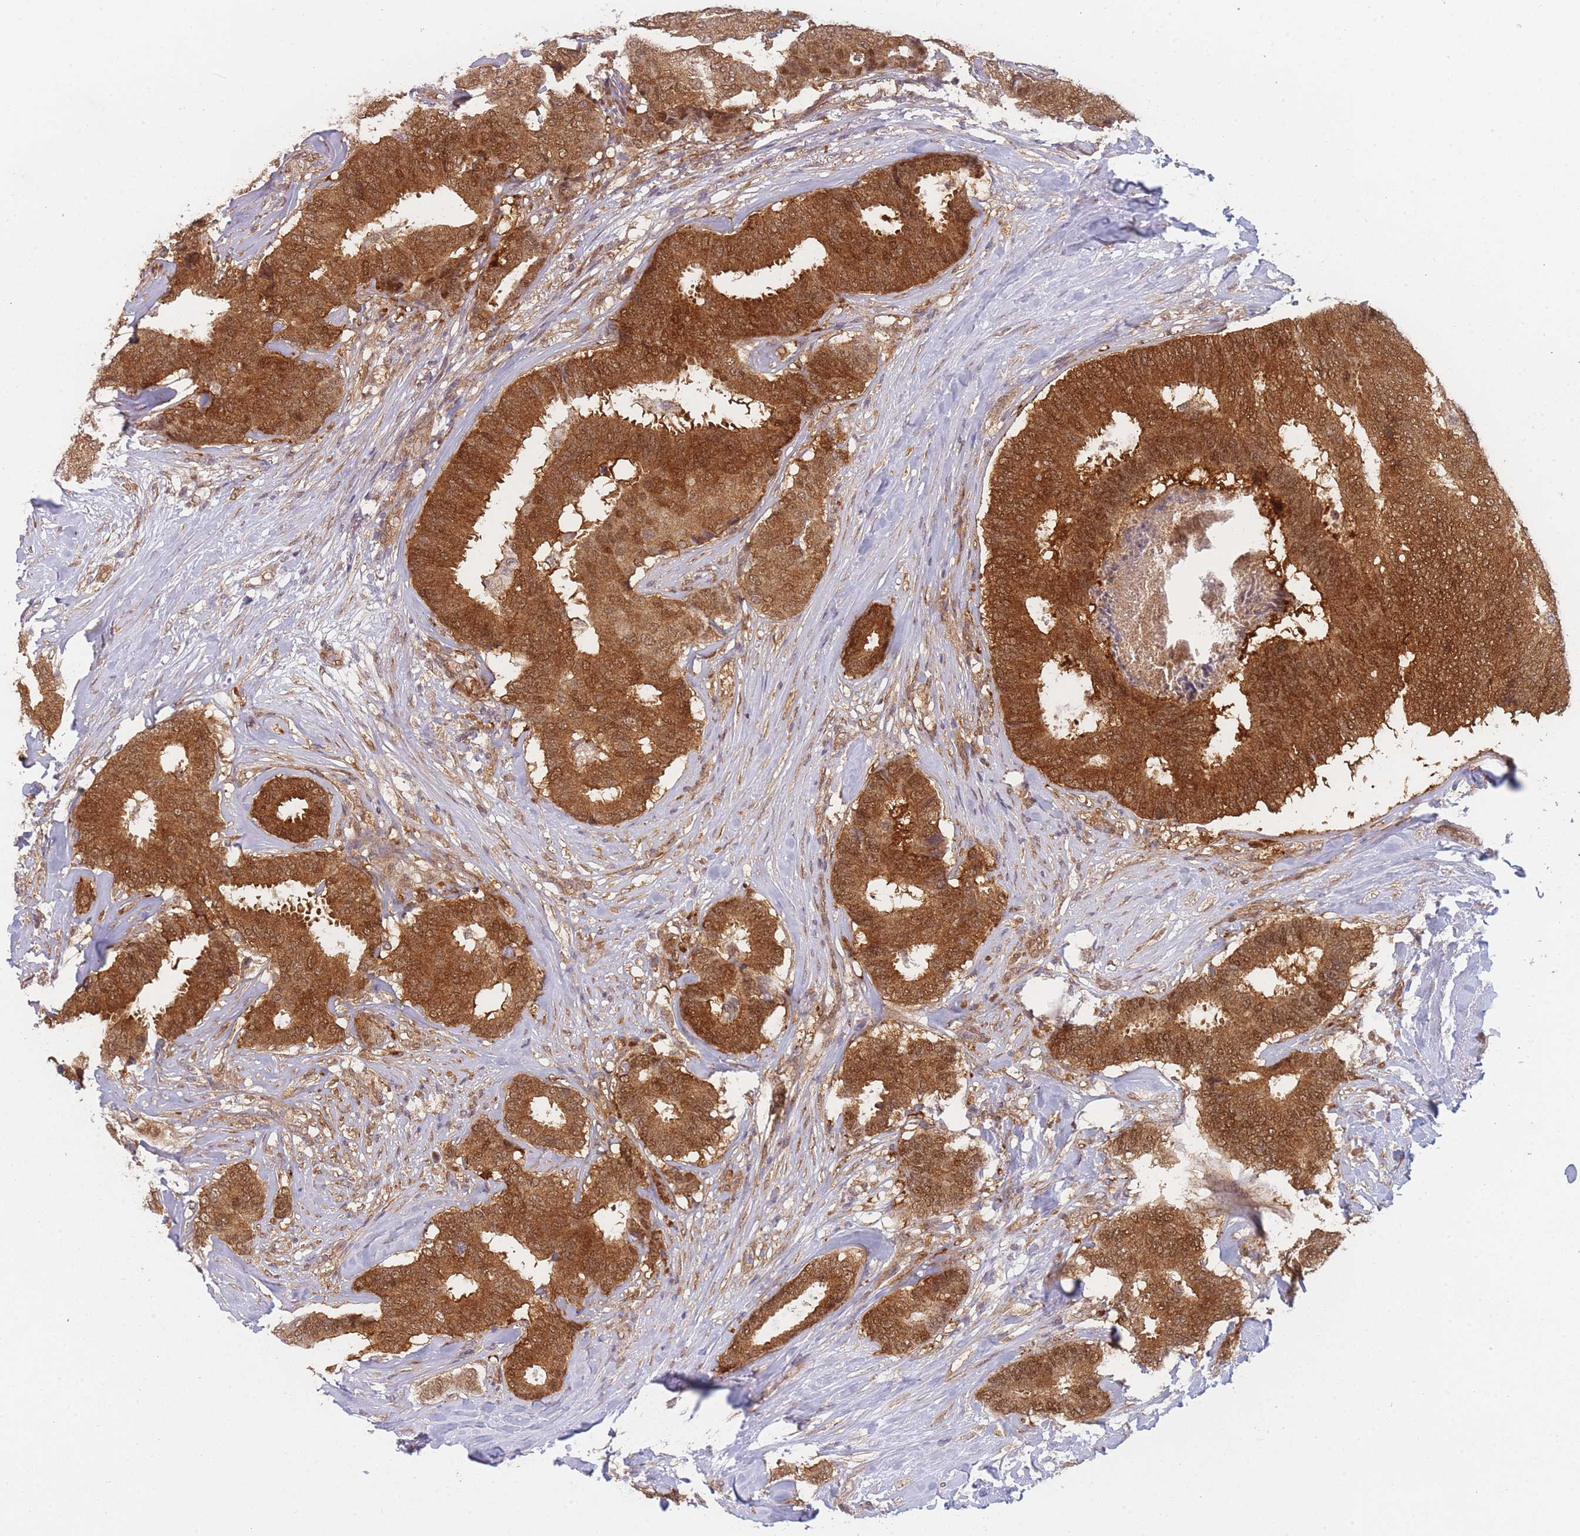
{"staining": {"intensity": "strong", "quantity": ">75%", "location": "cytoplasmic/membranous,nuclear"}, "tissue": "breast cancer", "cell_type": "Tumor cells", "image_type": "cancer", "snomed": [{"axis": "morphology", "description": "Duct carcinoma"}, {"axis": "topography", "description": "Breast"}], "caption": "Protein staining shows strong cytoplasmic/membranous and nuclear expression in about >75% of tumor cells in breast cancer (infiltrating ductal carcinoma).", "gene": "MRI1", "patient": {"sex": "female", "age": 75}}